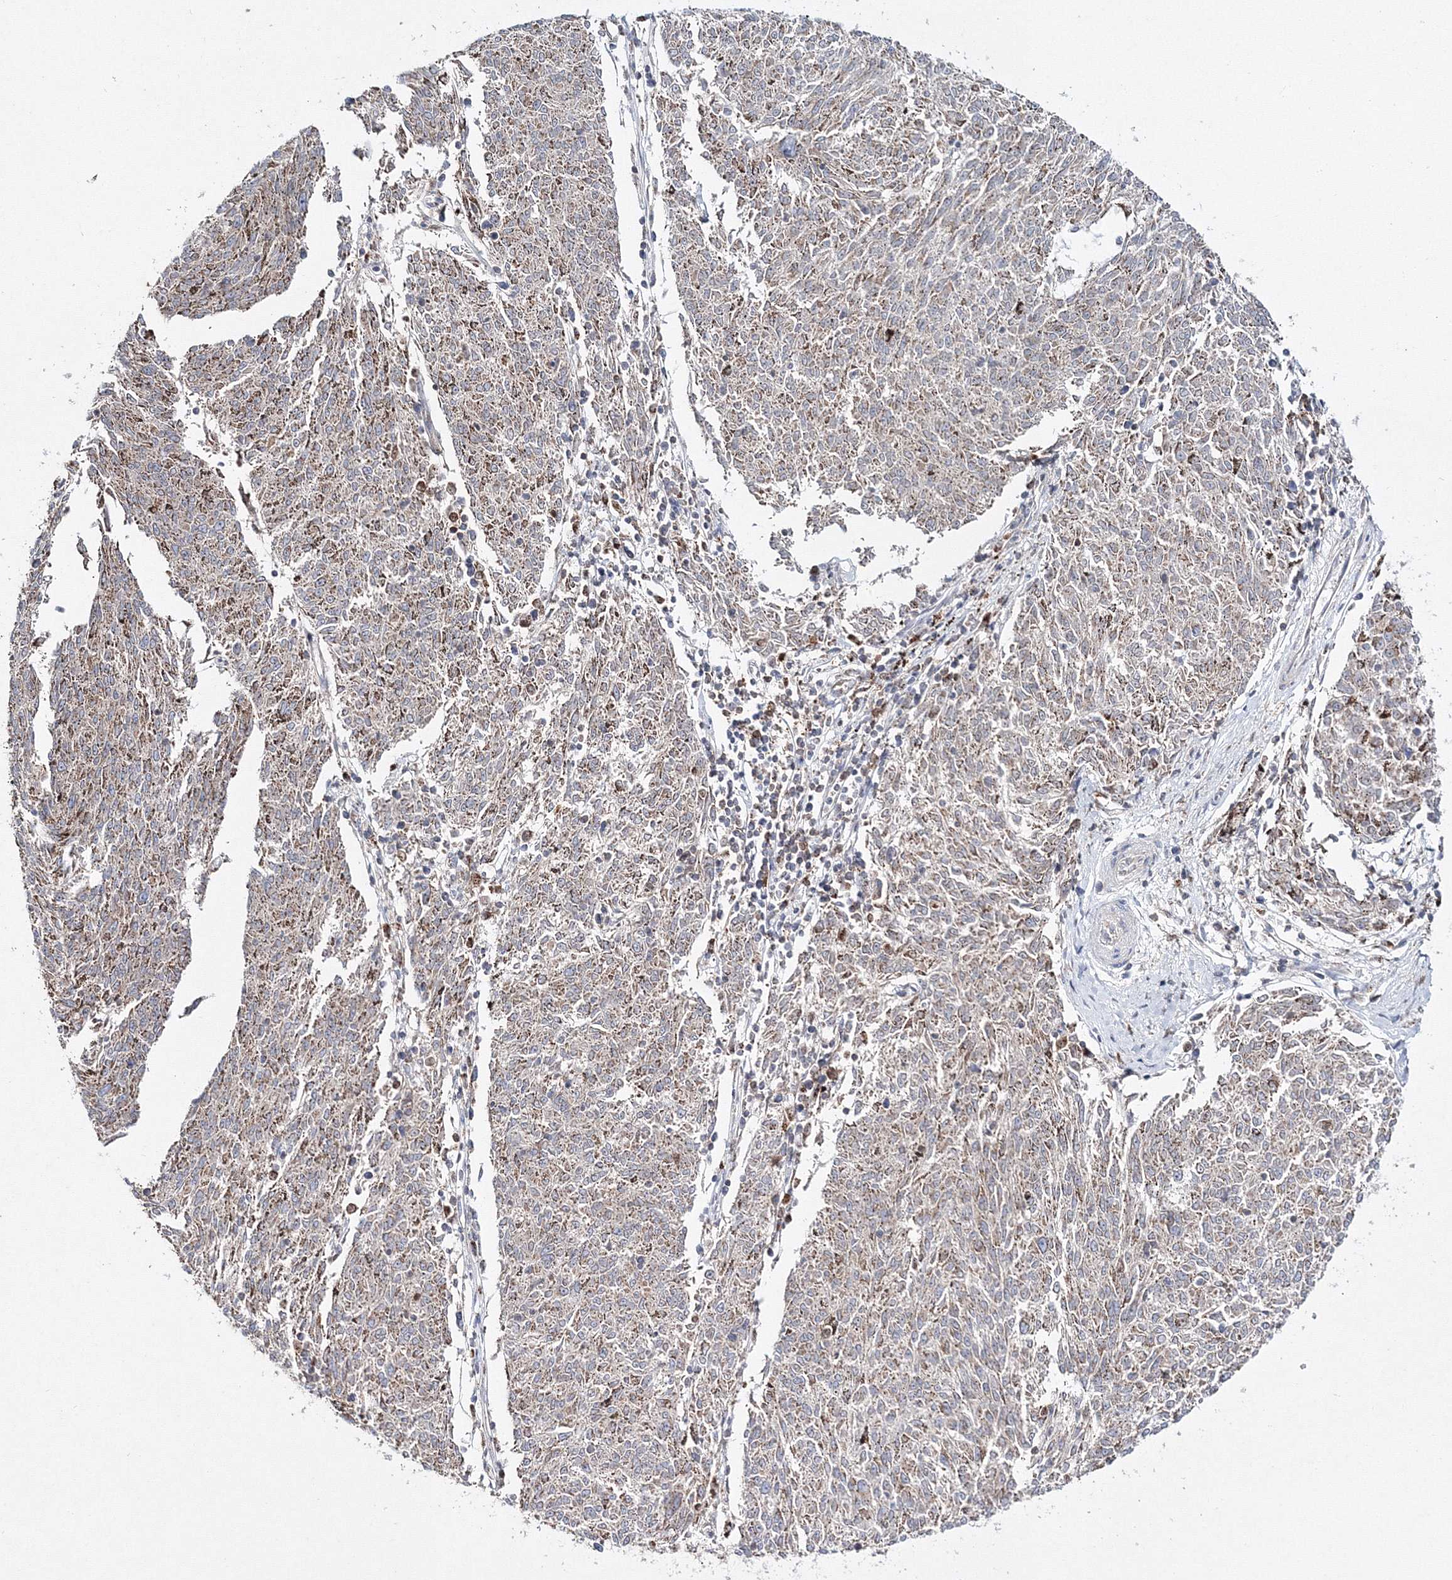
{"staining": {"intensity": "moderate", "quantity": ">75%", "location": "cytoplasmic/membranous"}, "tissue": "melanoma", "cell_type": "Tumor cells", "image_type": "cancer", "snomed": [{"axis": "morphology", "description": "Malignant melanoma, NOS"}, {"axis": "topography", "description": "Skin"}], "caption": "Immunohistochemistry (IHC) (DAB) staining of malignant melanoma demonstrates moderate cytoplasmic/membranous protein expression in about >75% of tumor cells.", "gene": "ARCN1", "patient": {"sex": "female", "age": 72}}